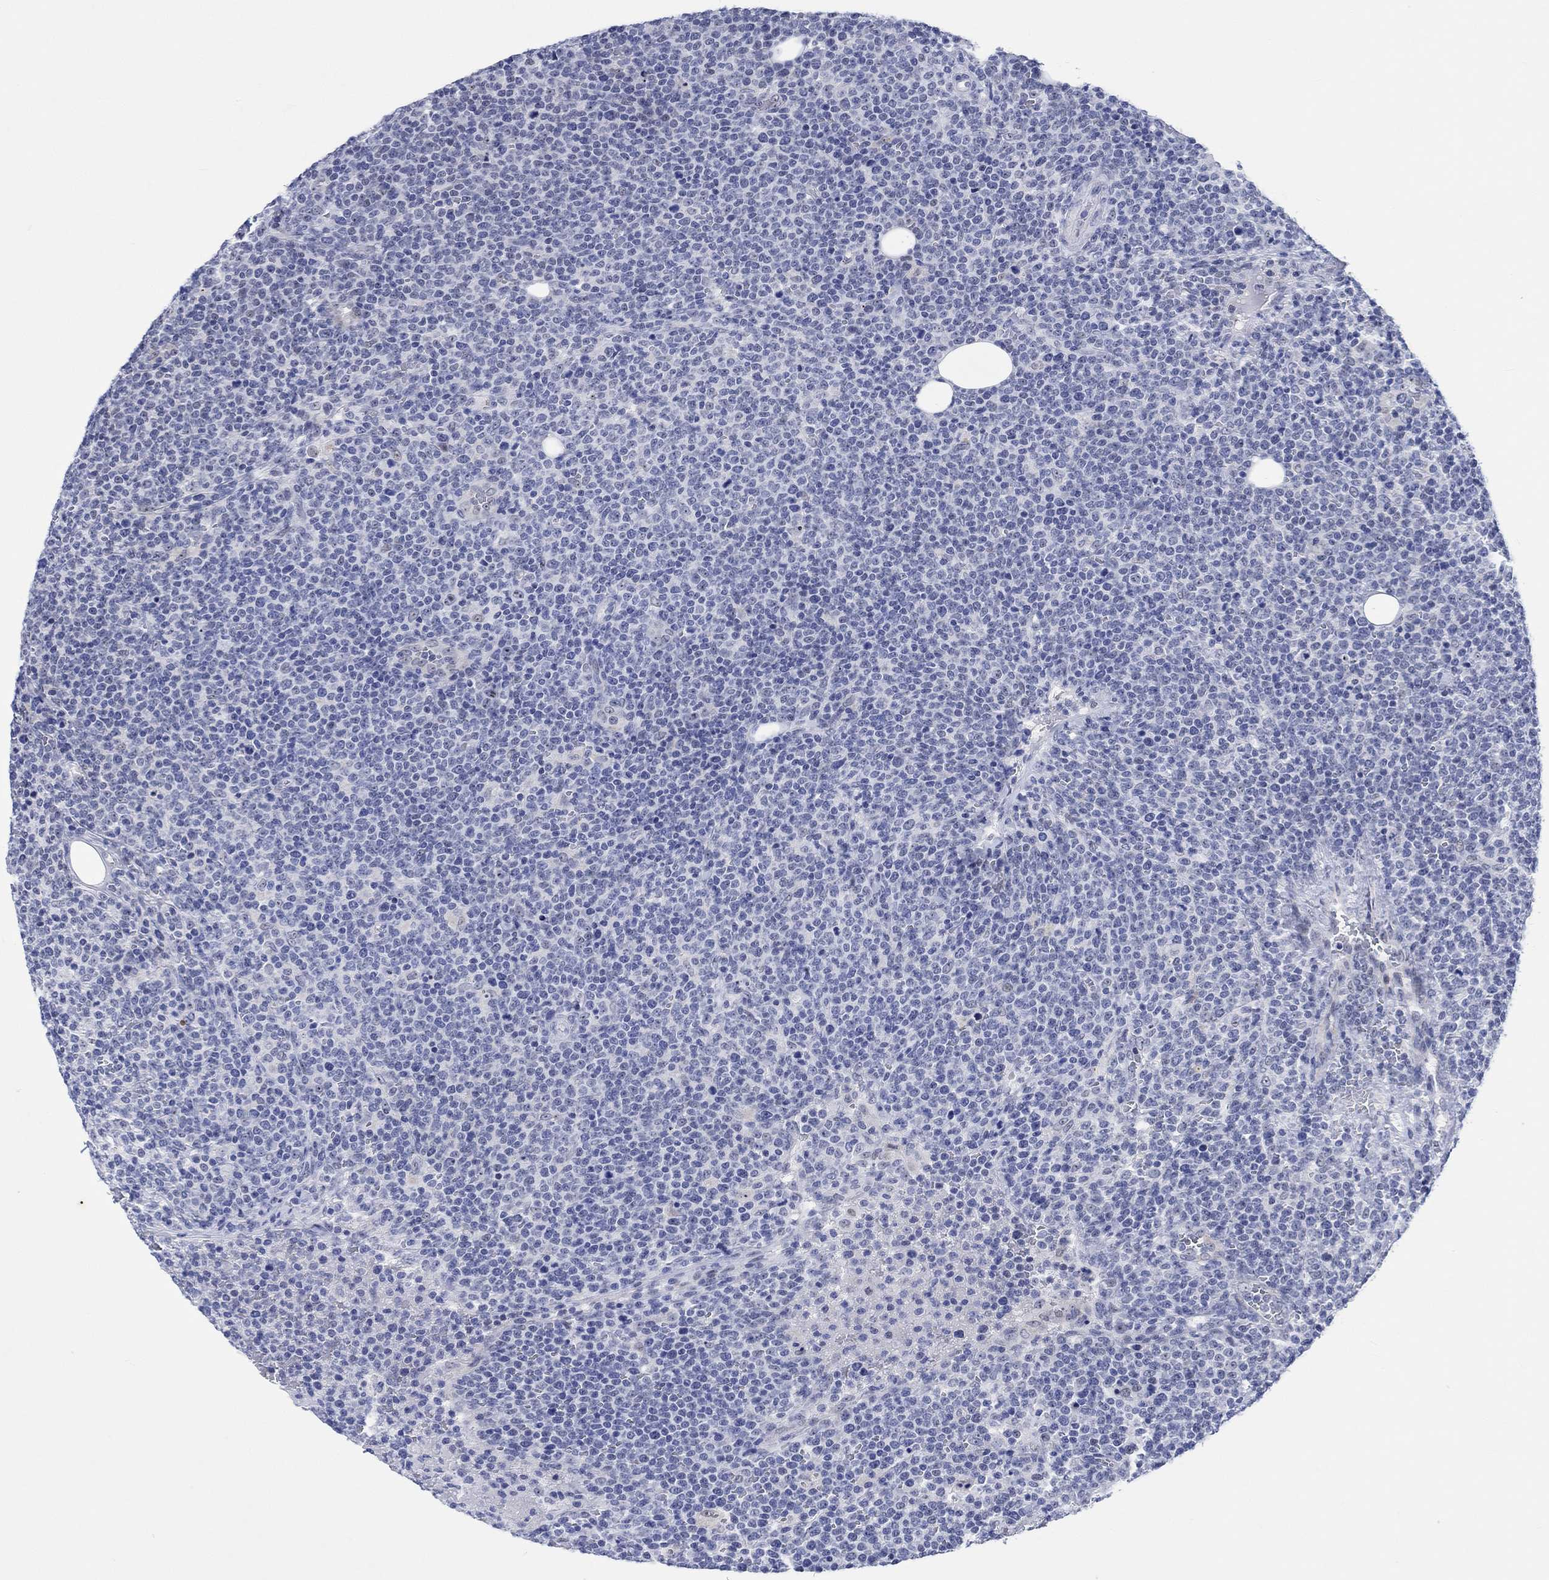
{"staining": {"intensity": "negative", "quantity": "none", "location": "none"}, "tissue": "lymphoma", "cell_type": "Tumor cells", "image_type": "cancer", "snomed": [{"axis": "morphology", "description": "Malignant lymphoma, non-Hodgkin's type, High grade"}, {"axis": "topography", "description": "Lymph node"}], "caption": "Tumor cells are negative for protein expression in human high-grade malignant lymphoma, non-Hodgkin's type.", "gene": "ZNF446", "patient": {"sex": "male", "age": 61}}